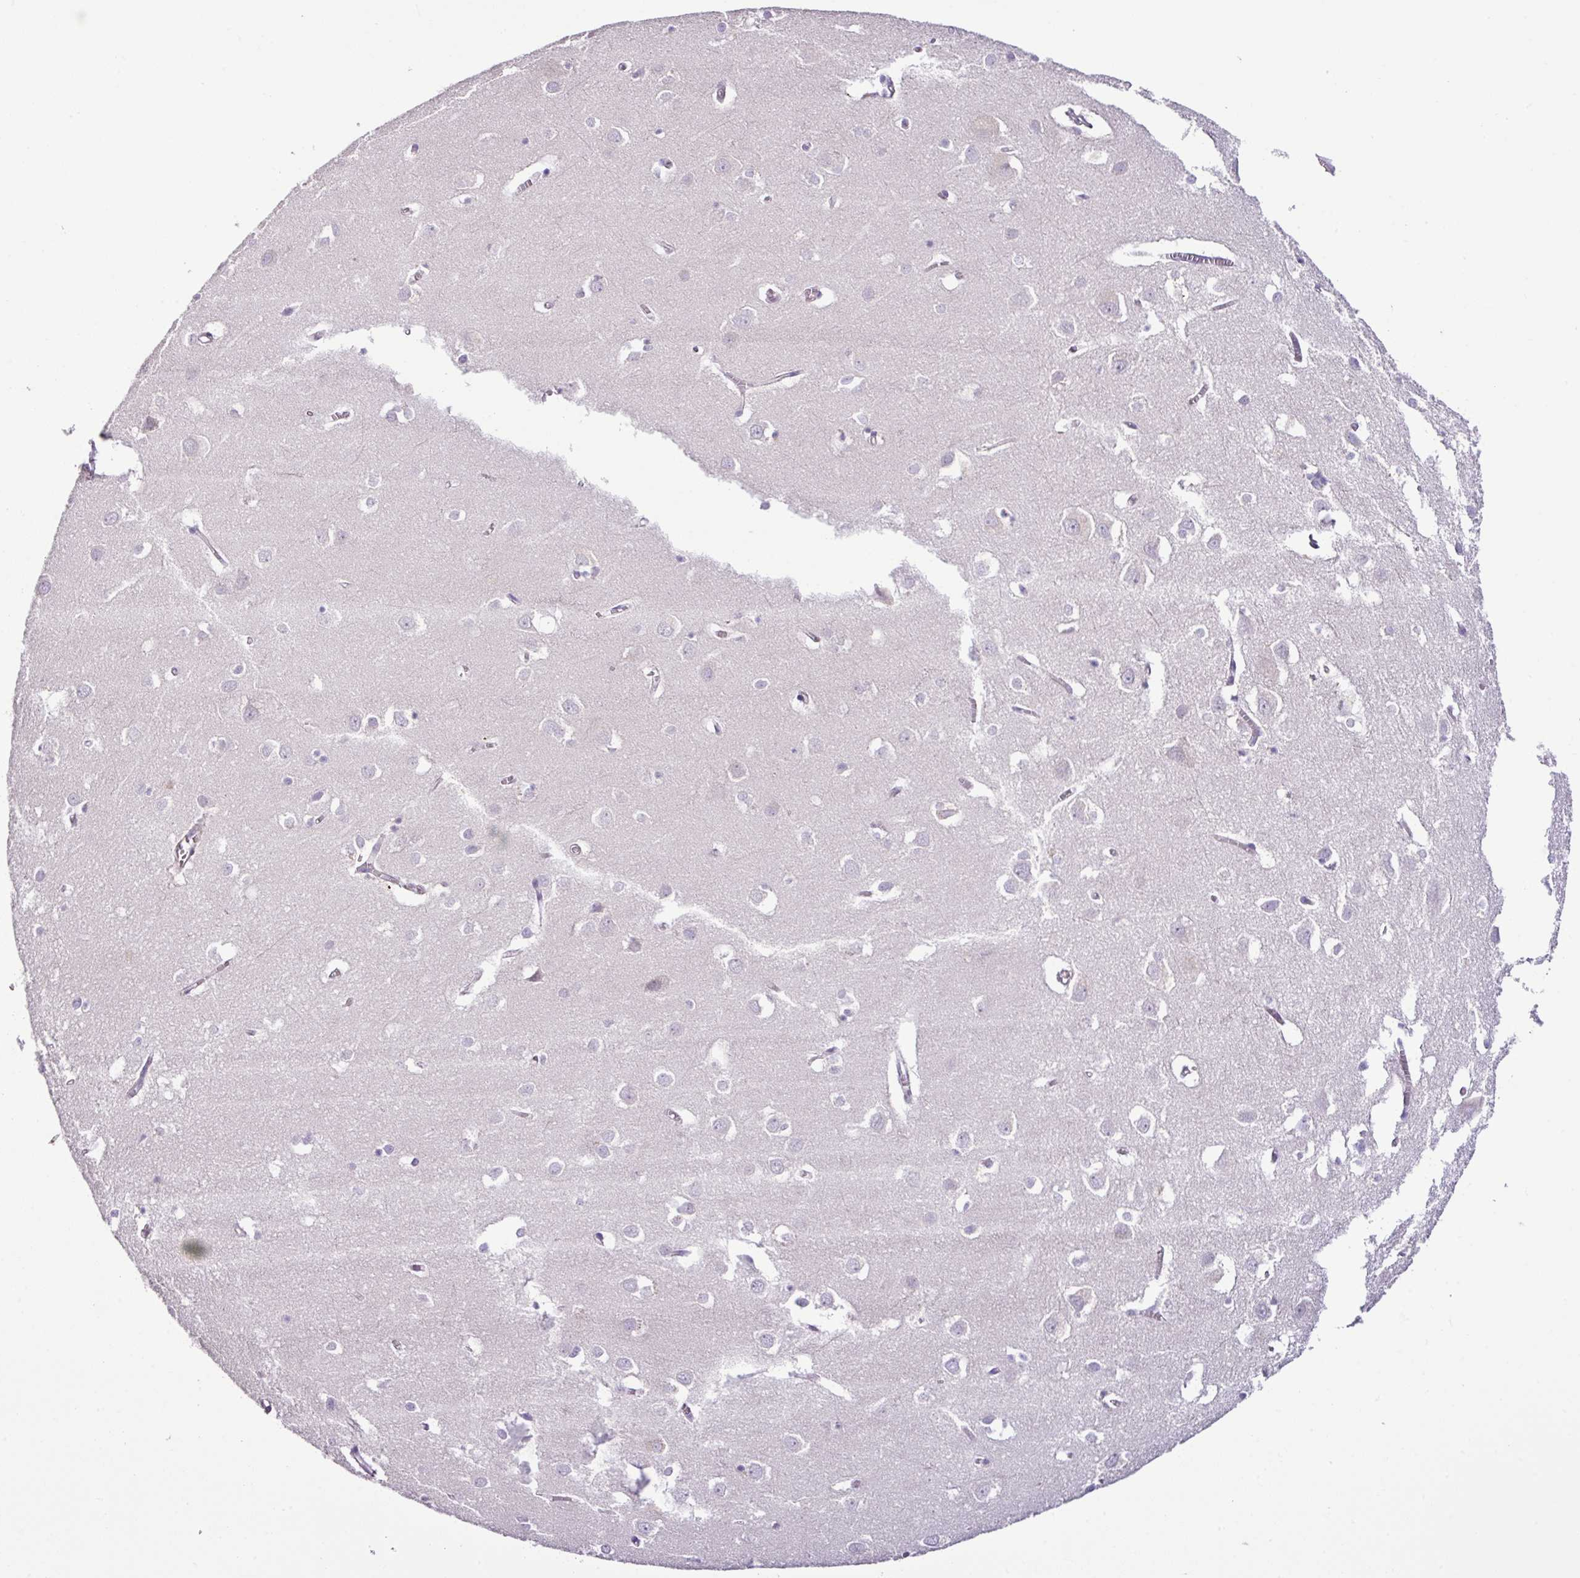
{"staining": {"intensity": "negative", "quantity": "none", "location": "none"}, "tissue": "cerebral cortex", "cell_type": "Endothelial cells", "image_type": "normal", "snomed": [{"axis": "morphology", "description": "Normal tissue, NOS"}, {"axis": "topography", "description": "Cerebral cortex"}], "caption": "An immunohistochemistry (IHC) image of unremarkable cerebral cortex is shown. There is no staining in endothelial cells of cerebral cortex. Brightfield microscopy of immunohistochemistry (IHC) stained with DAB (3,3'-diaminobenzidine) (brown) and hematoxylin (blue), captured at high magnification.", "gene": "AGR3", "patient": {"sex": "male", "age": 70}}